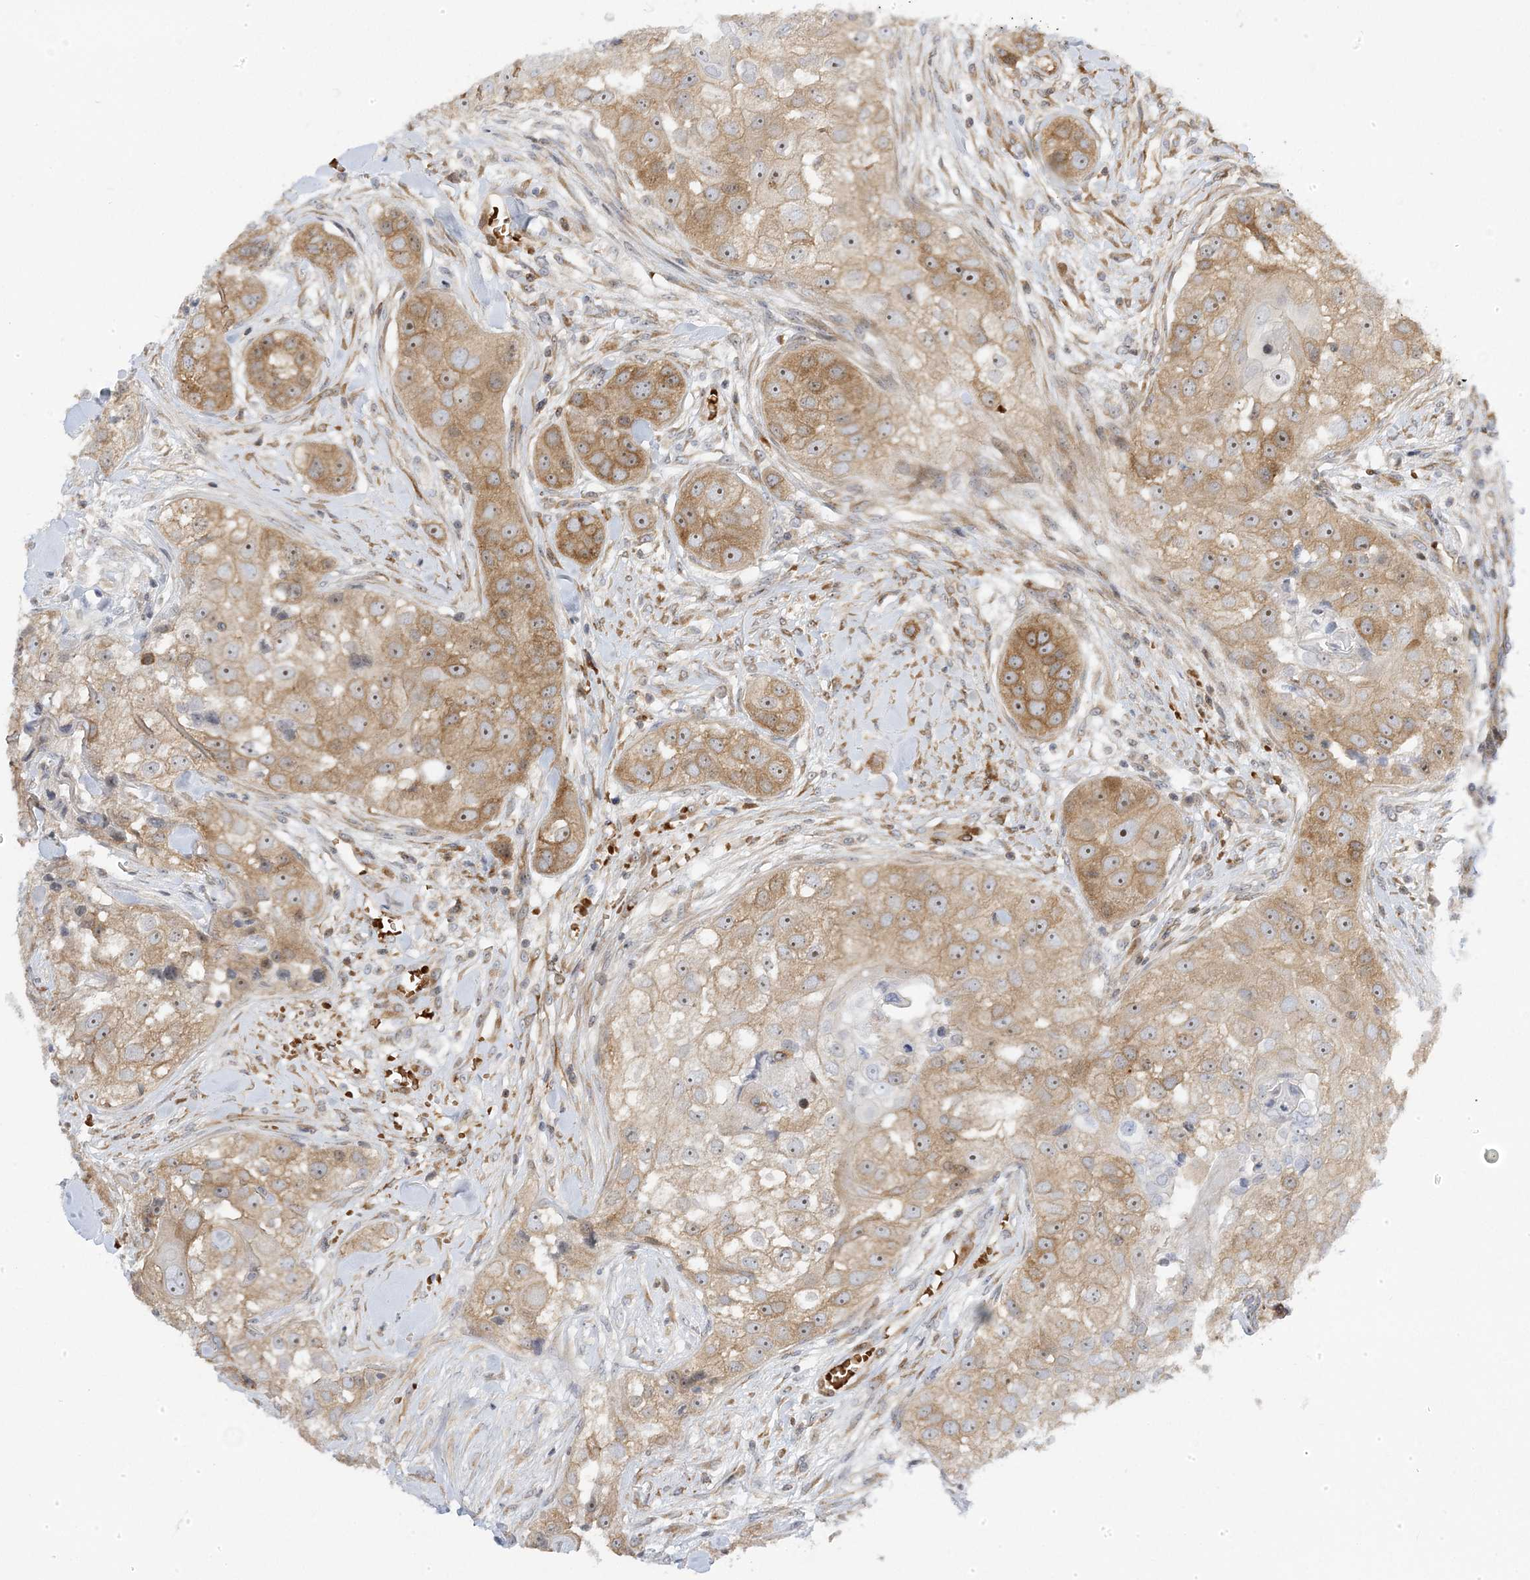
{"staining": {"intensity": "moderate", "quantity": ">75%", "location": "cytoplasmic/membranous,nuclear"}, "tissue": "head and neck cancer", "cell_type": "Tumor cells", "image_type": "cancer", "snomed": [{"axis": "morphology", "description": "Normal tissue, NOS"}, {"axis": "morphology", "description": "Squamous cell carcinoma, NOS"}, {"axis": "topography", "description": "Skeletal muscle"}, {"axis": "topography", "description": "Head-Neck"}], "caption": "DAB (3,3'-diaminobenzidine) immunohistochemical staining of human head and neck cancer (squamous cell carcinoma) demonstrates moderate cytoplasmic/membranous and nuclear protein staining in about >75% of tumor cells.", "gene": "MAP7D3", "patient": {"sex": "male", "age": 51}}